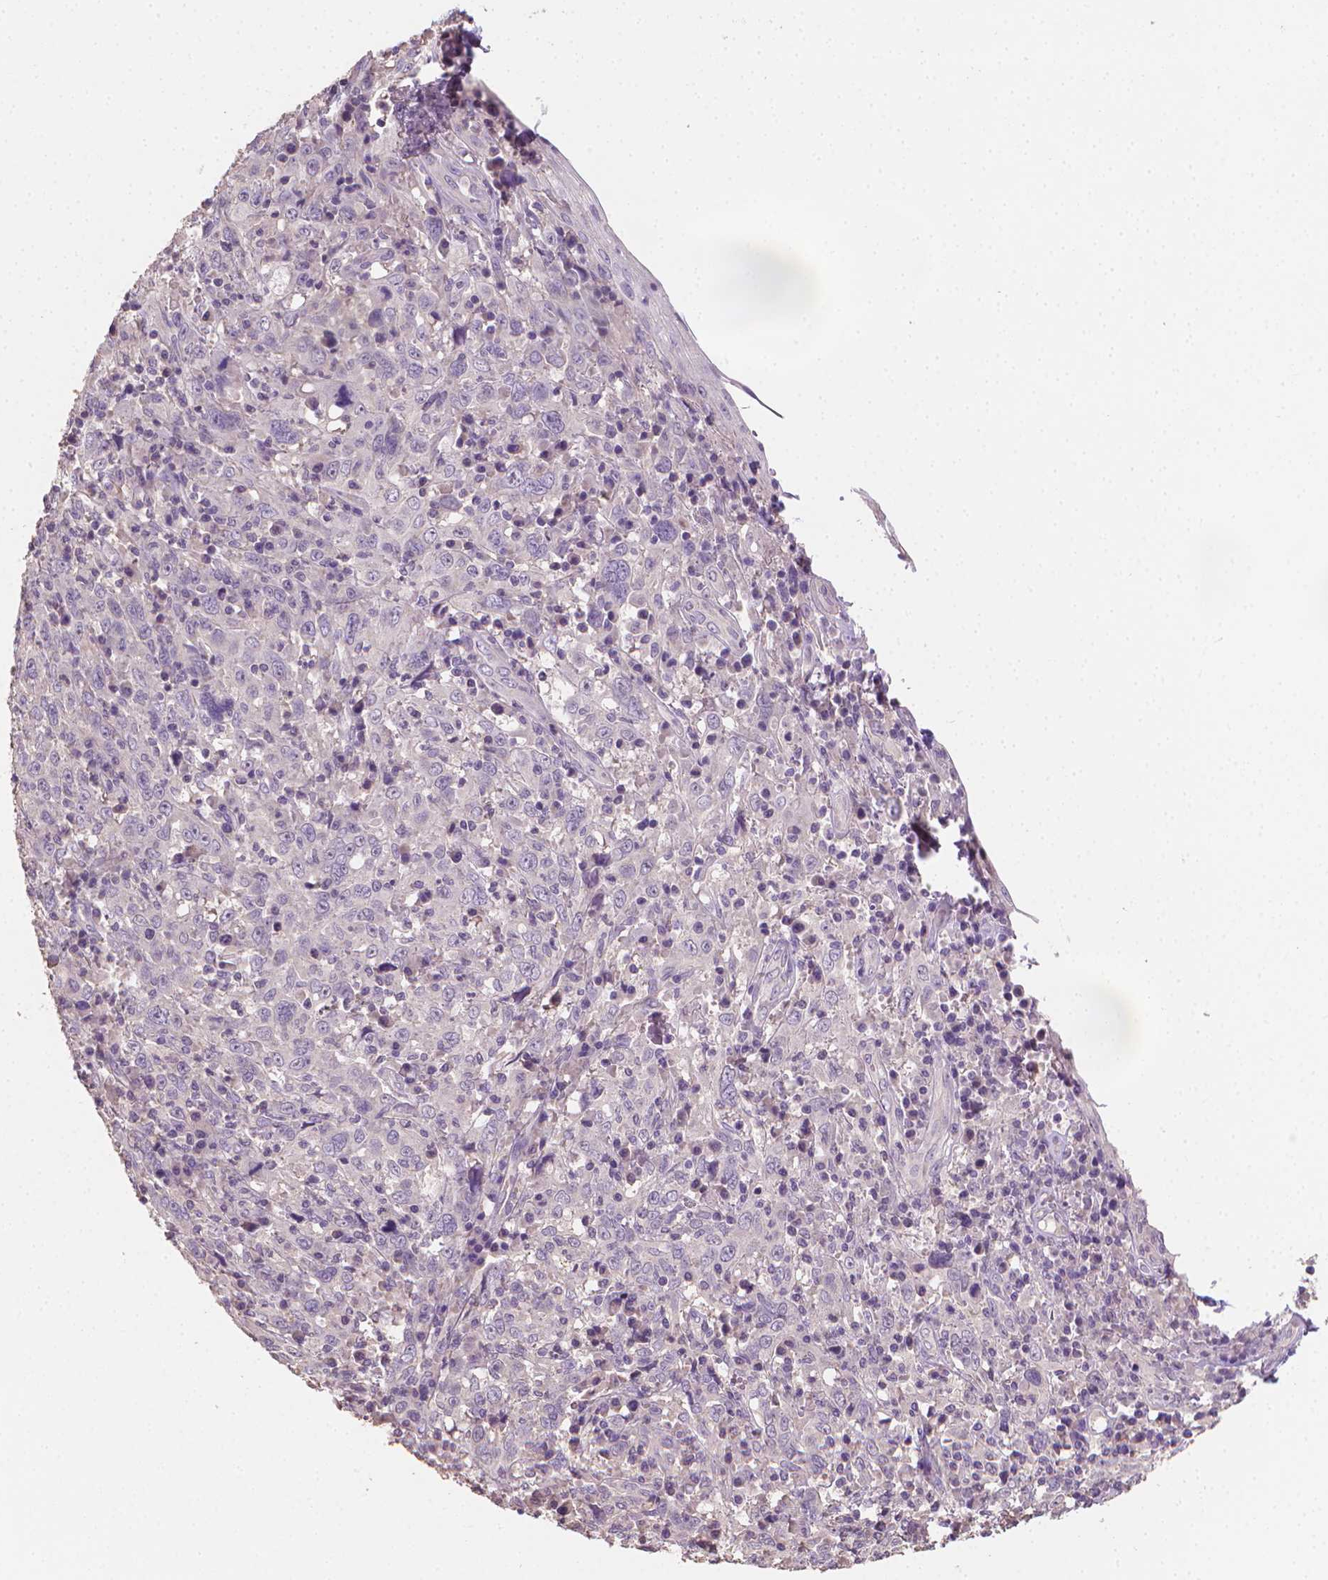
{"staining": {"intensity": "negative", "quantity": "none", "location": "none"}, "tissue": "cervical cancer", "cell_type": "Tumor cells", "image_type": "cancer", "snomed": [{"axis": "morphology", "description": "Squamous cell carcinoma, NOS"}, {"axis": "topography", "description": "Cervix"}], "caption": "The IHC photomicrograph has no significant positivity in tumor cells of cervical cancer (squamous cell carcinoma) tissue.", "gene": "CATIP", "patient": {"sex": "female", "age": 46}}